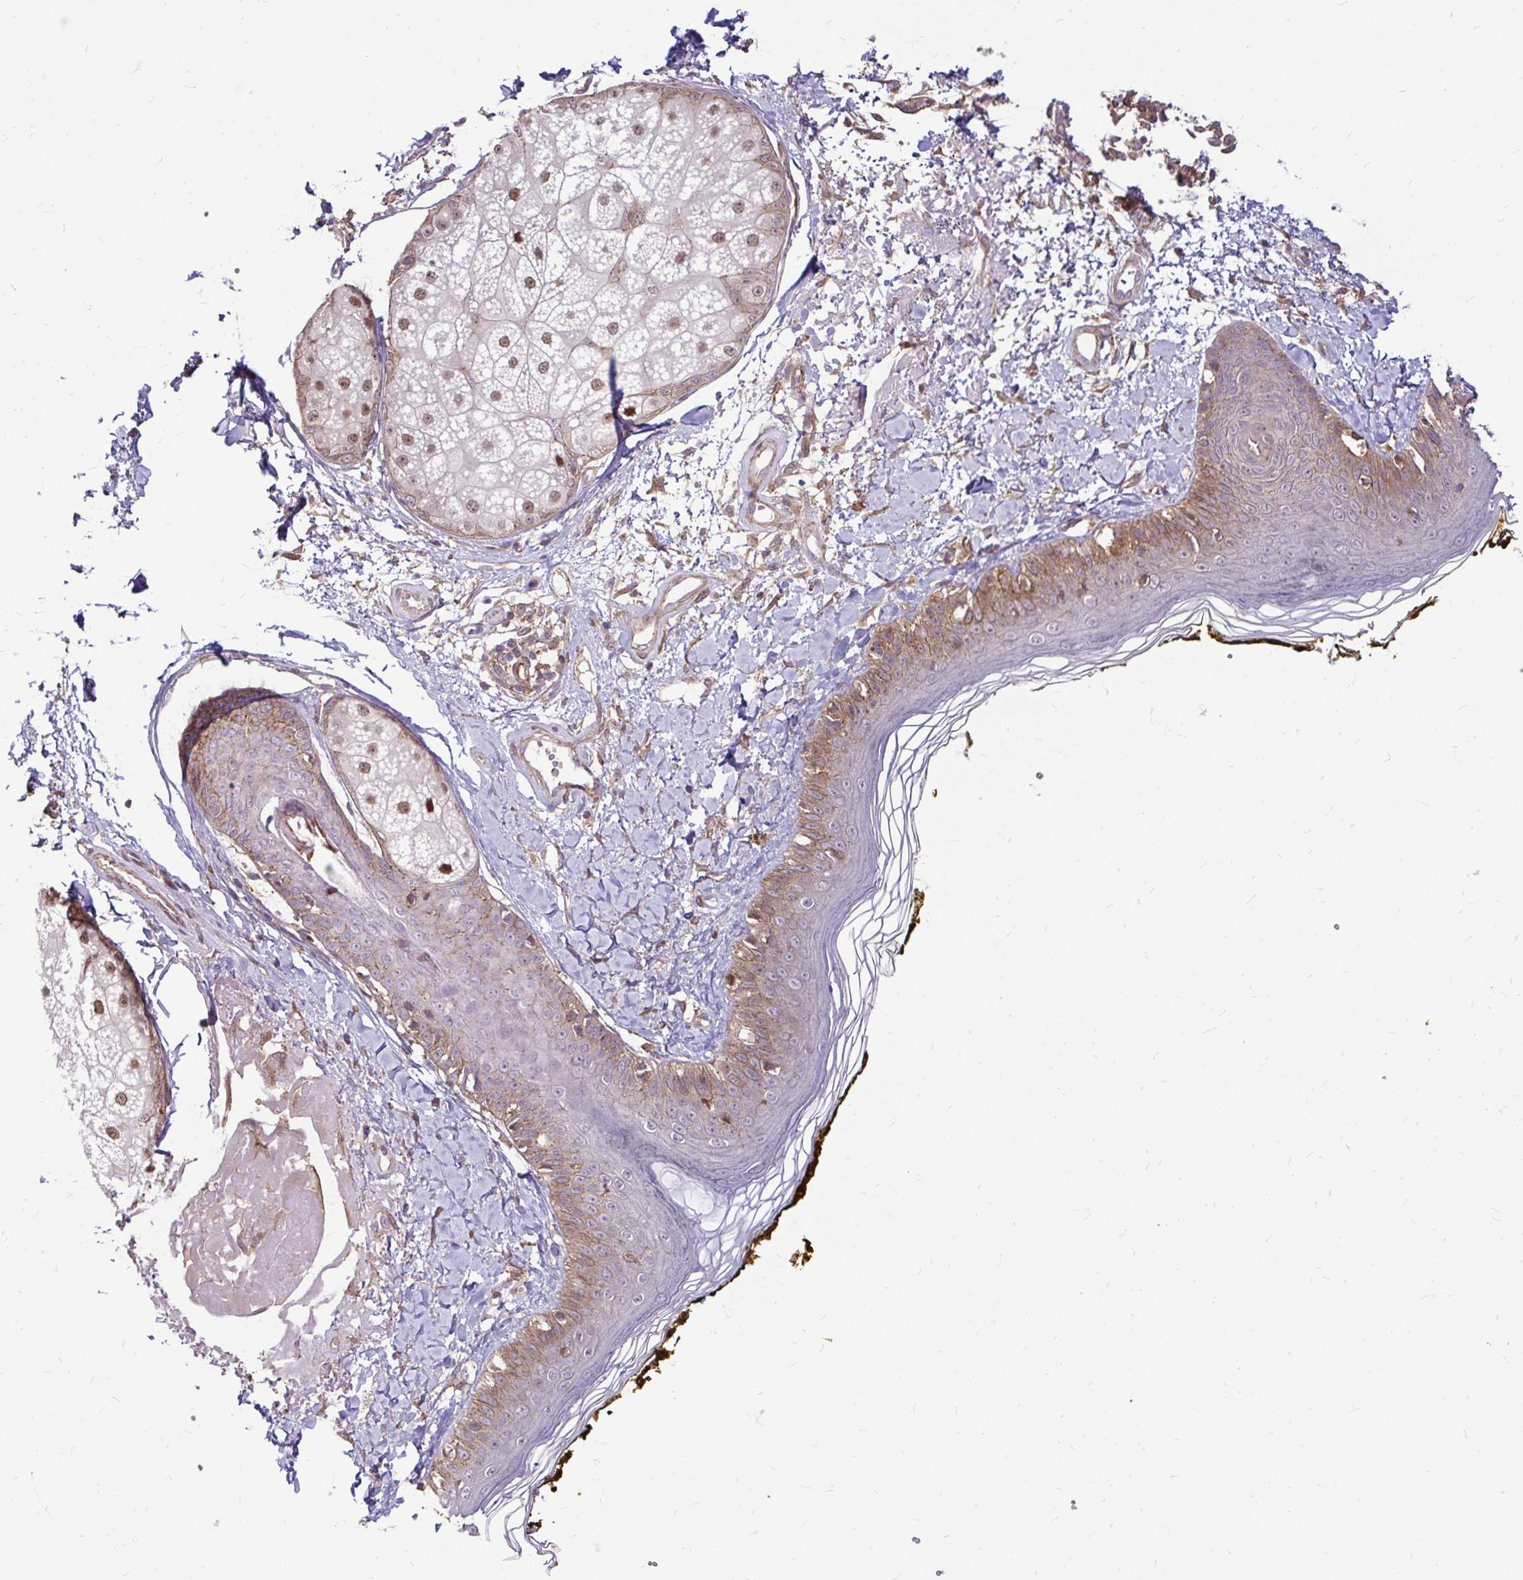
{"staining": {"intensity": "moderate", "quantity": ">75%", "location": "cytoplasmic/membranous,nuclear"}, "tissue": "skin", "cell_type": "Fibroblasts", "image_type": "normal", "snomed": [{"axis": "morphology", "description": "Normal tissue, NOS"}, {"axis": "topography", "description": "Skin"}], "caption": "Skin stained for a protein (brown) exhibits moderate cytoplasmic/membranous,nuclear positive expression in about >75% of fibroblasts.", "gene": "TRIP6", "patient": {"sex": "male", "age": 76}}